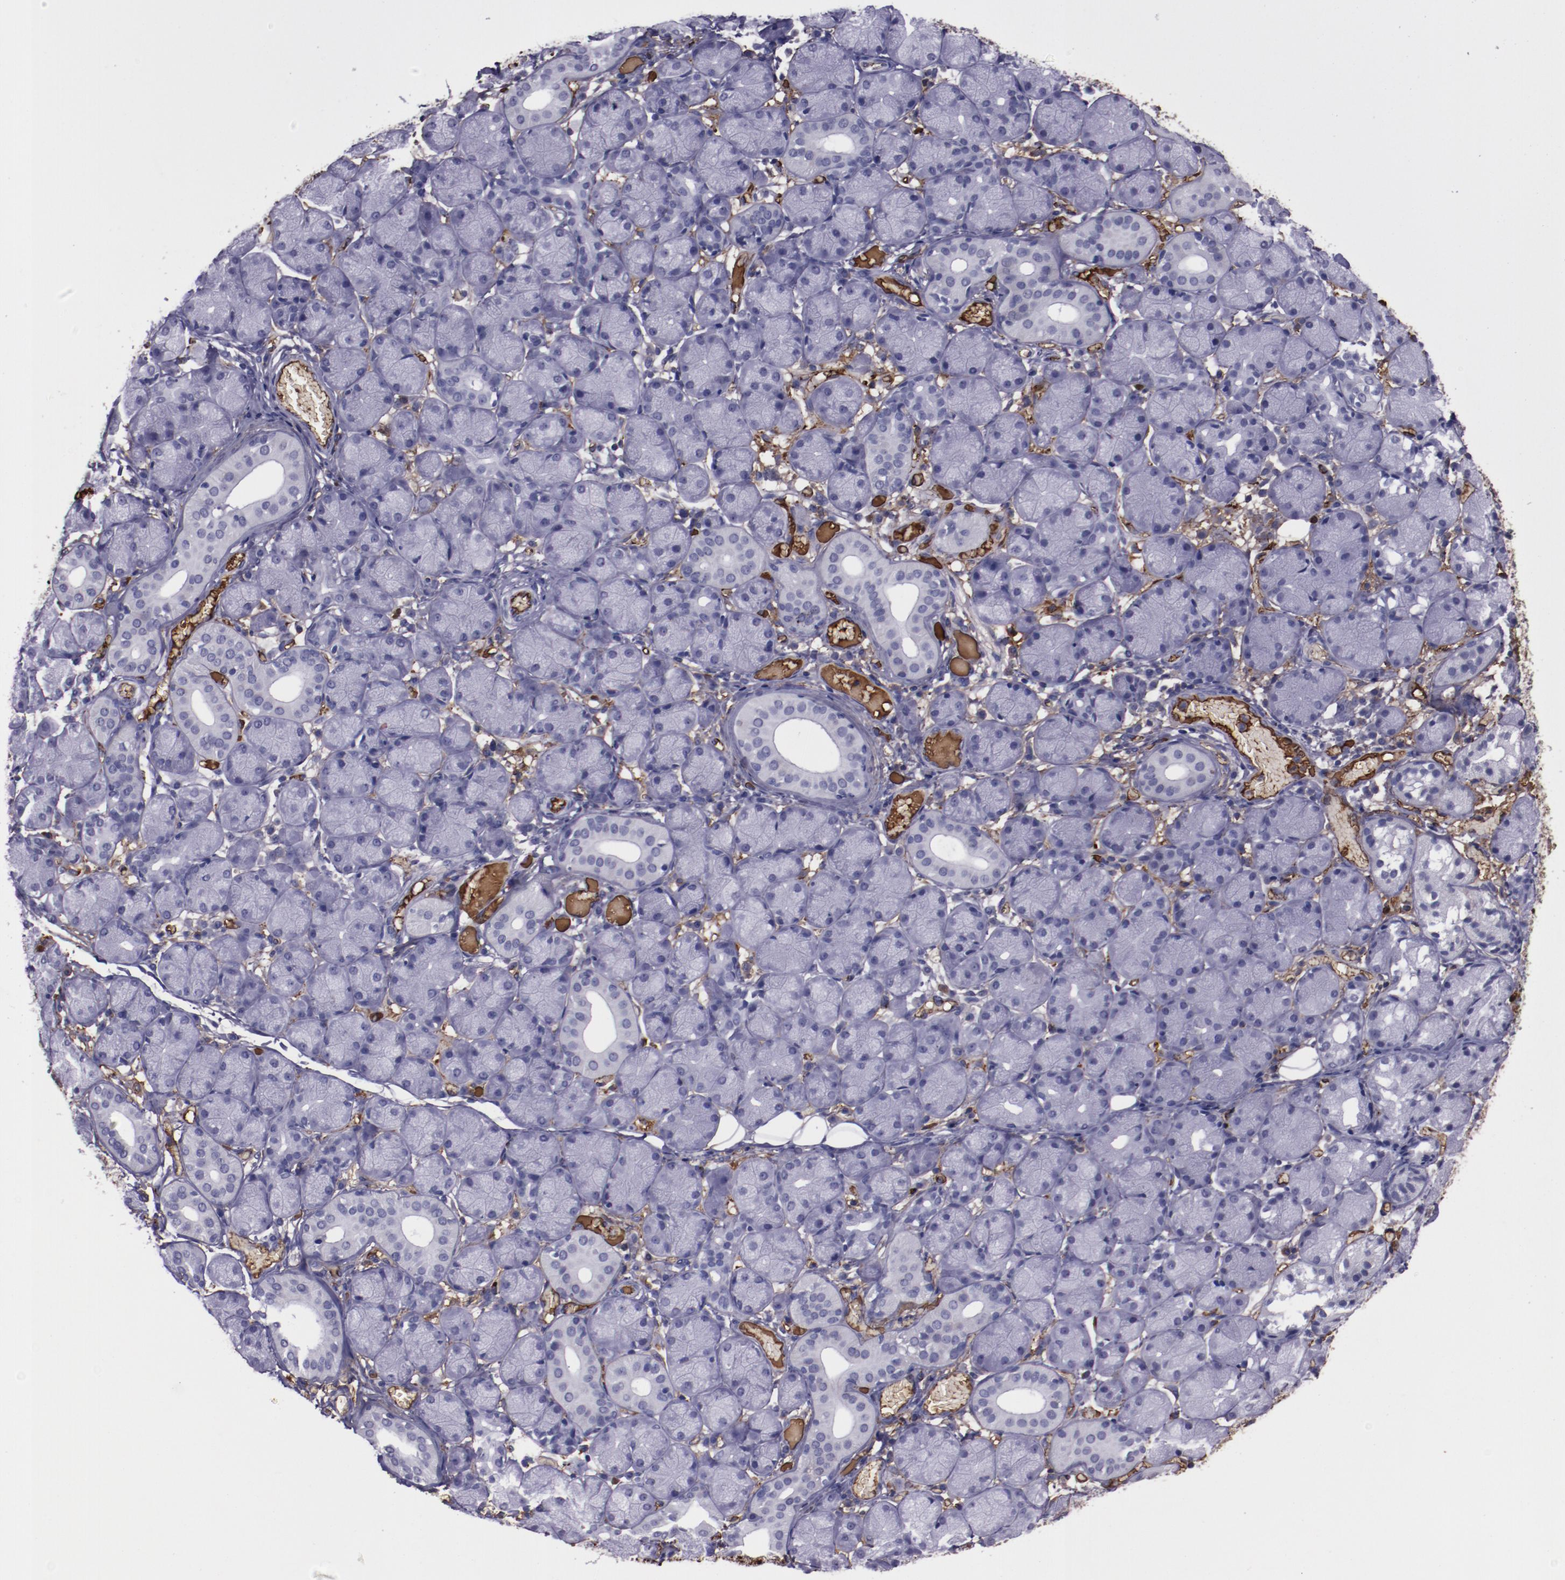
{"staining": {"intensity": "negative", "quantity": "none", "location": "none"}, "tissue": "salivary gland", "cell_type": "Glandular cells", "image_type": "normal", "snomed": [{"axis": "morphology", "description": "Normal tissue, NOS"}, {"axis": "topography", "description": "Salivary gland"}], "caption": "DAB (3,3'-diaminobenzidine) immunohistochemical staining of benign salivary gland reveals no significant expression in glandular cells. (DAB IHC, high magnification).", "gene": "A2M", "patient": {"sex": "female", "age": 24}}